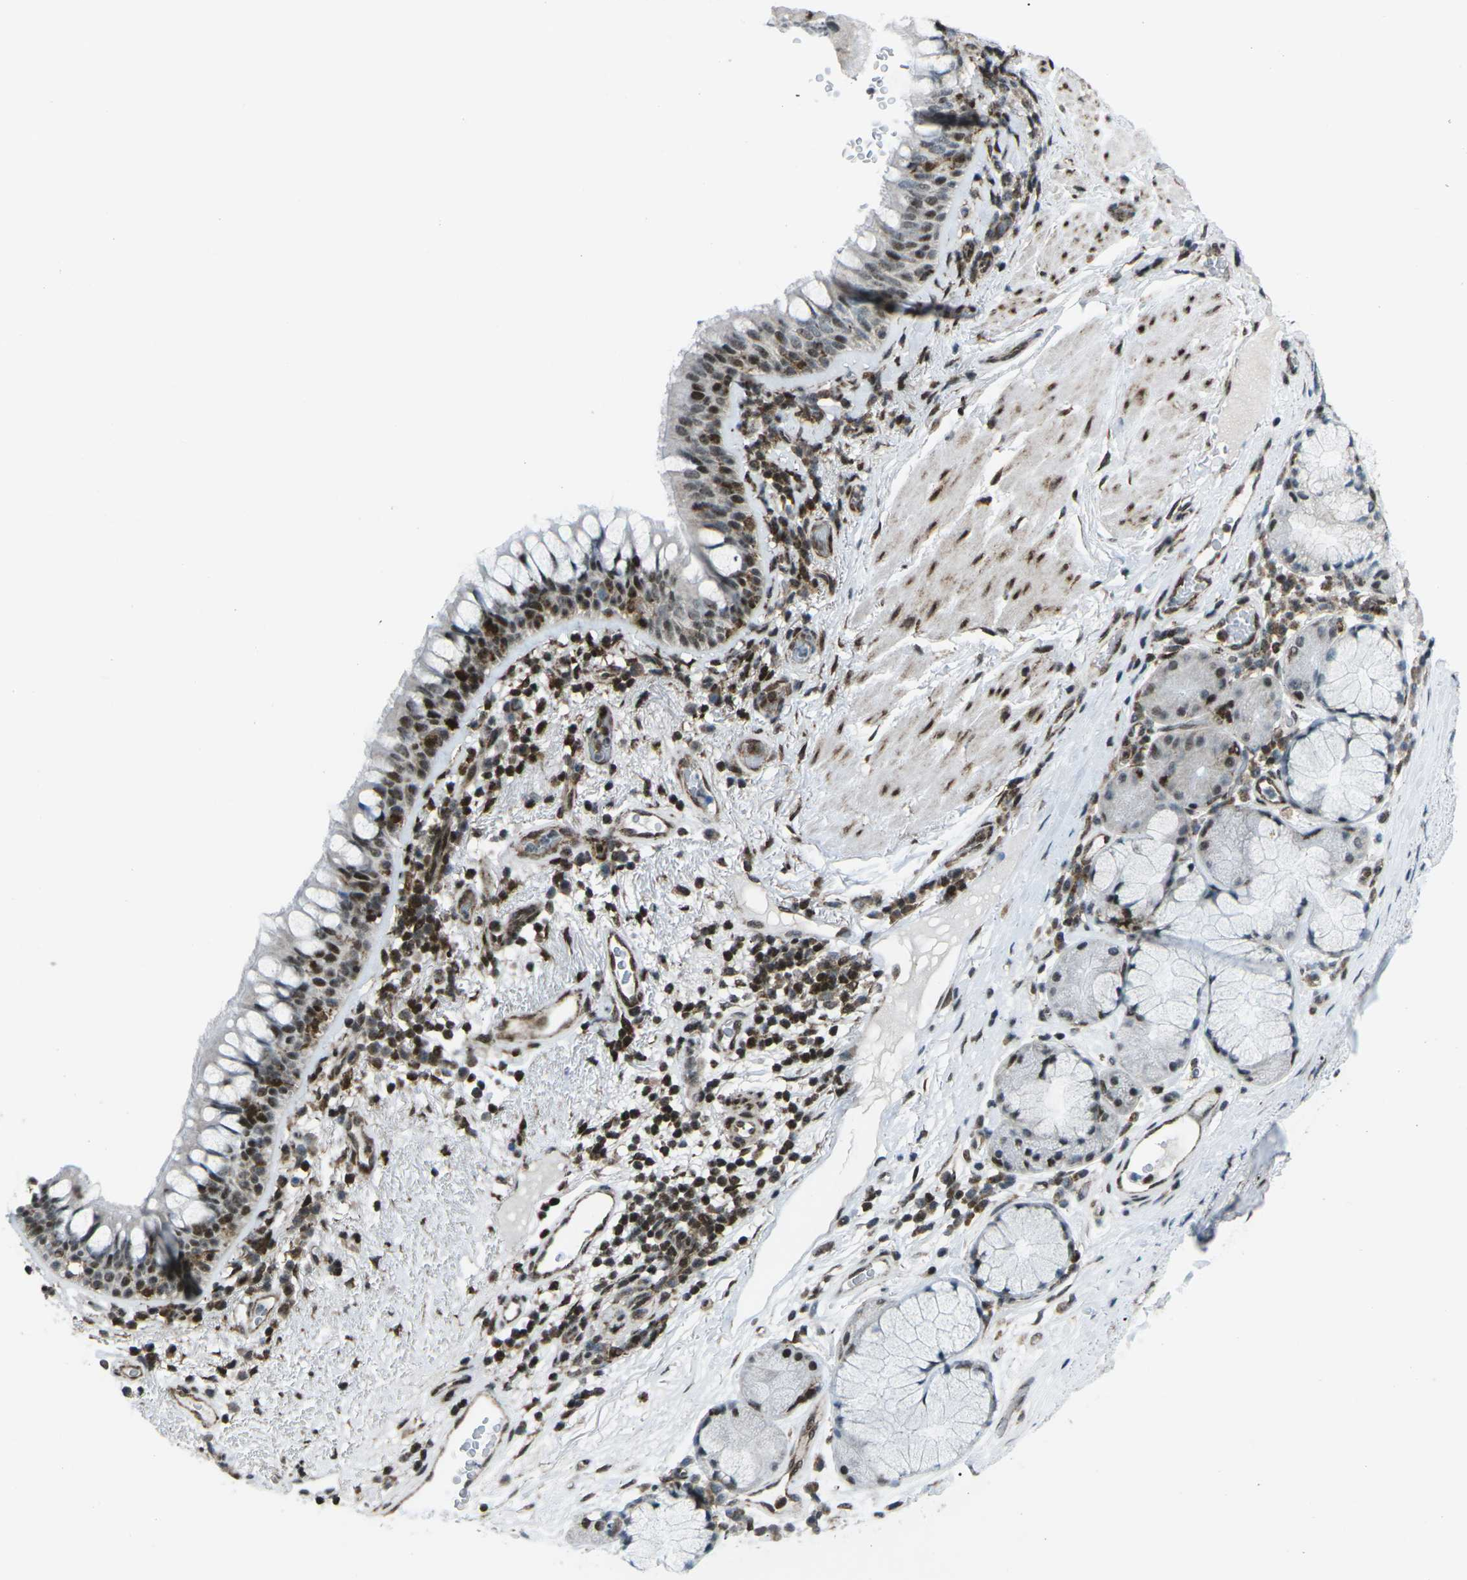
{"staining": {"intensity": "strong", "quantity": "25%-75%", "location": "cytoplasmic/membranous,nuclear"}, "tissue": "bronchus", "cell_type": "Respiratory epithelial cells", "image_type": "normal", "snomed": [{"axis": "morphology", "description": "Normal tissue, NOS"}, {"axis": "morphology", "description": "Inflammation, NOS"}, {"axis": "topography", "description": "Cartilage tissue"}, {"axis": "topography", "description": "Bronchus"}], "caption": "Immunohistochemistry staining of unremarkable bronchus, which displays high levels of strong cytoplasmic/membranous,nuclear expression in approximately 25%-75% of respiratory epithelial cells indicating strong cytoplasmic/membranous,nuclear protein positivity. The staining was performed using DAB (3,3'-diaminobenzidine) (brown) for protein detection and nuclei were counterstained in hematoxylin (blue).", "gene": "MBNL1", "patient": {"sex": "male", "age": 77}}